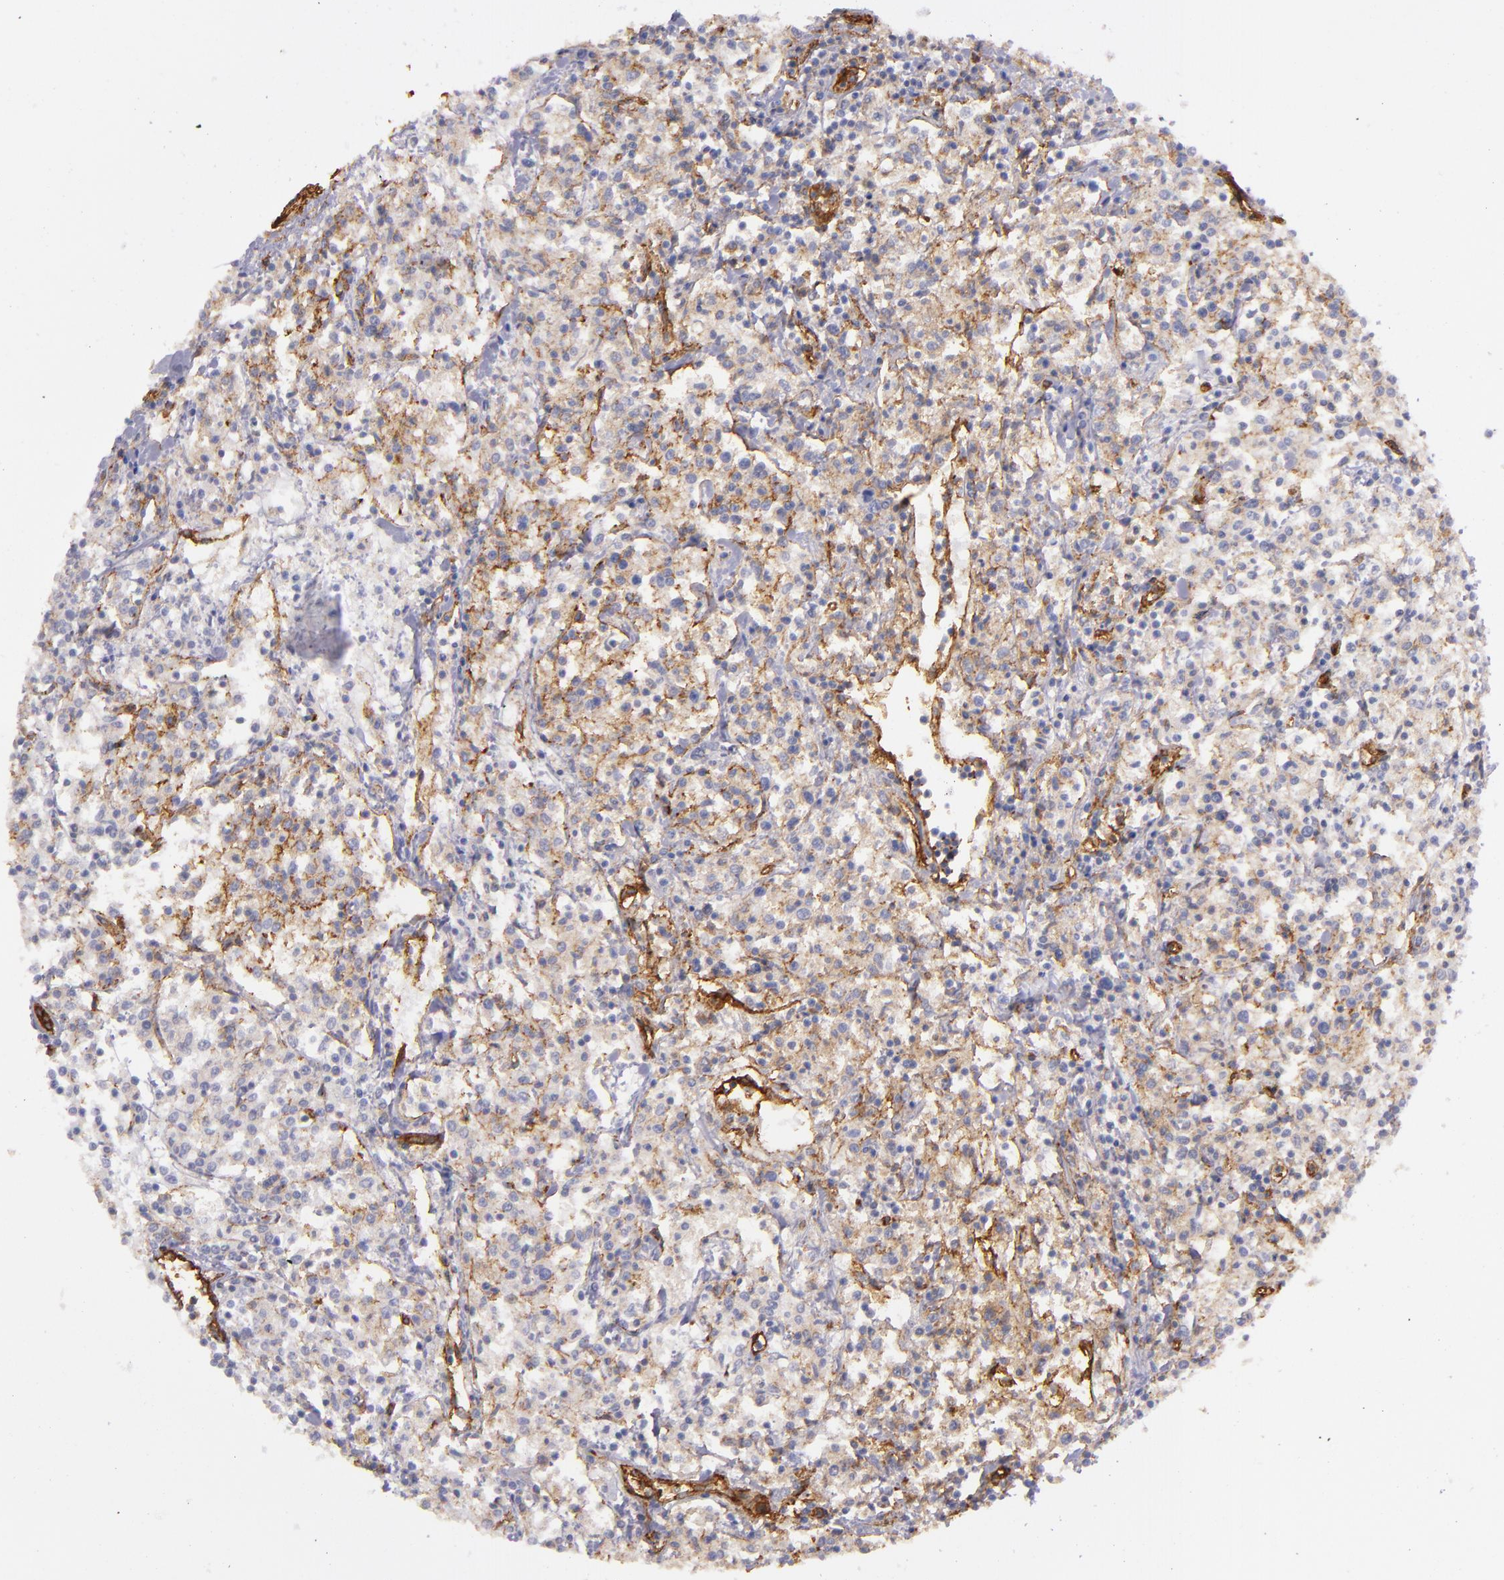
{"staining": {"intensity": "weak", "quantity": "25%-75%", "location": "cytoplasmic/membranous"}, "tissue": "lymphoma", "cell_type": "Tumor cells", "image_type": "cancer", "snomed": [{"axis": "morphology", "description": "Malignant lymphoma, non-Hodgkin's type, Low grade"}, {"axis": "topography", "description": "Small intestine"}], "caption": "High-magnification brightfield microscopy of low-grade malignant lymphoma, non-Hodgkin's type stained with DAB (3,3'-diaminobenzidine) (brown) and counterstained with hematoxylin (blue). tumor cells exhibit weak cytoplasmic/membranous expression is seen in about25%-75% of cells.", "gene": "CD151", "patient": {"sex": "female", "age": 59}}